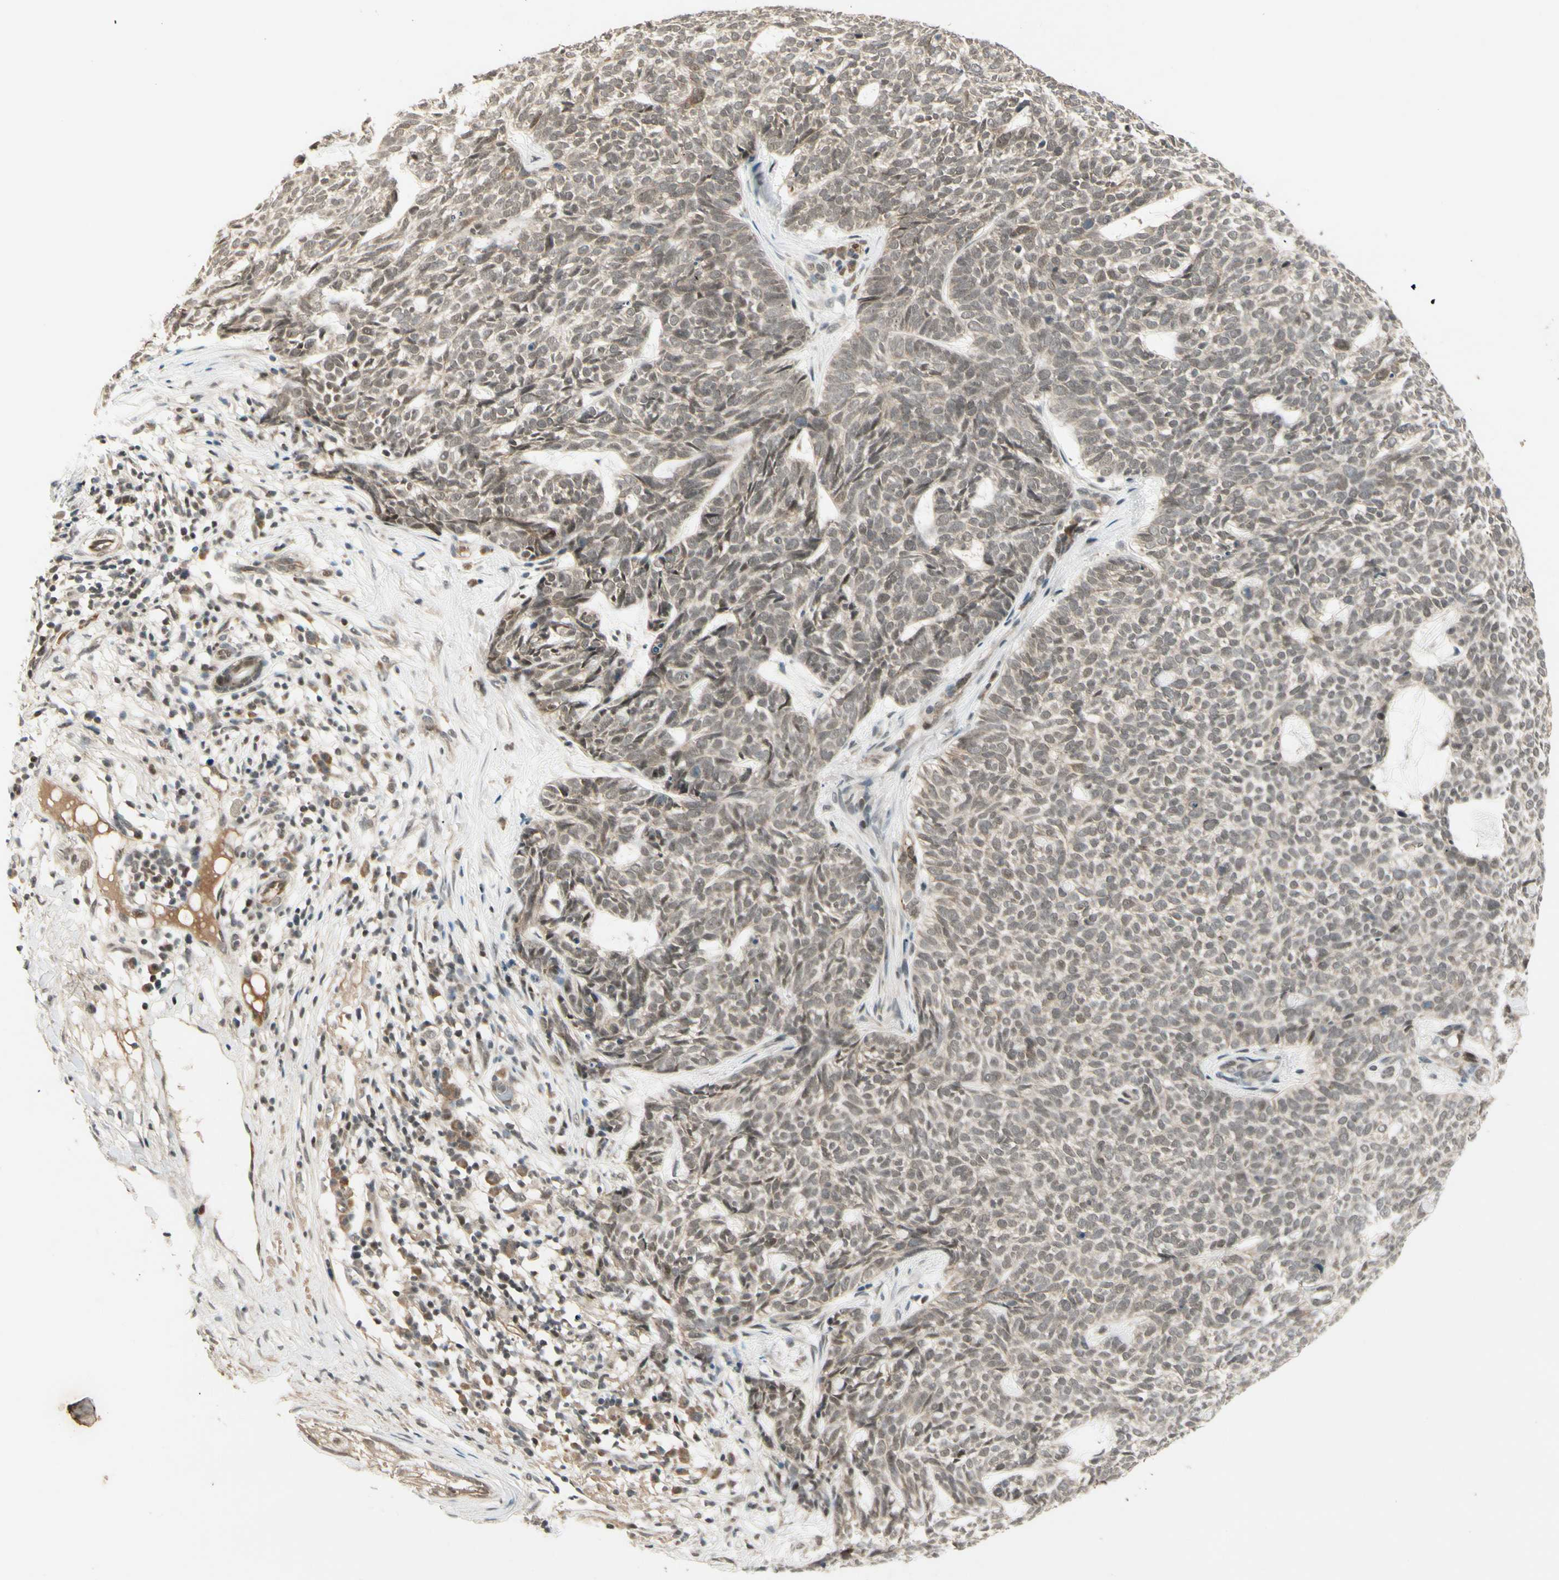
{"staining": {"intensity": "weak", "quantity": "<25%", "location": "cytoplasmic/membranous,nuclear"}, "tissue": "skin cancer", "cell_type": "Tumor cells", "image_type": "cancer", "snomed": [{"axis": "morphology", "description": "Basal cell carcinoma"}, {"axis": "topography", "description": "Skin"}], "caption": "This image is of skin basal cell carcinoma stained with immunohistochemistry to label a protein in brown with the nuclei are counter-stained blue. There is no staining in tumor cells. Nuclei are stained in blue.", "gene": "CDK11A", "patient": {"sex": "female", "age": 84}}